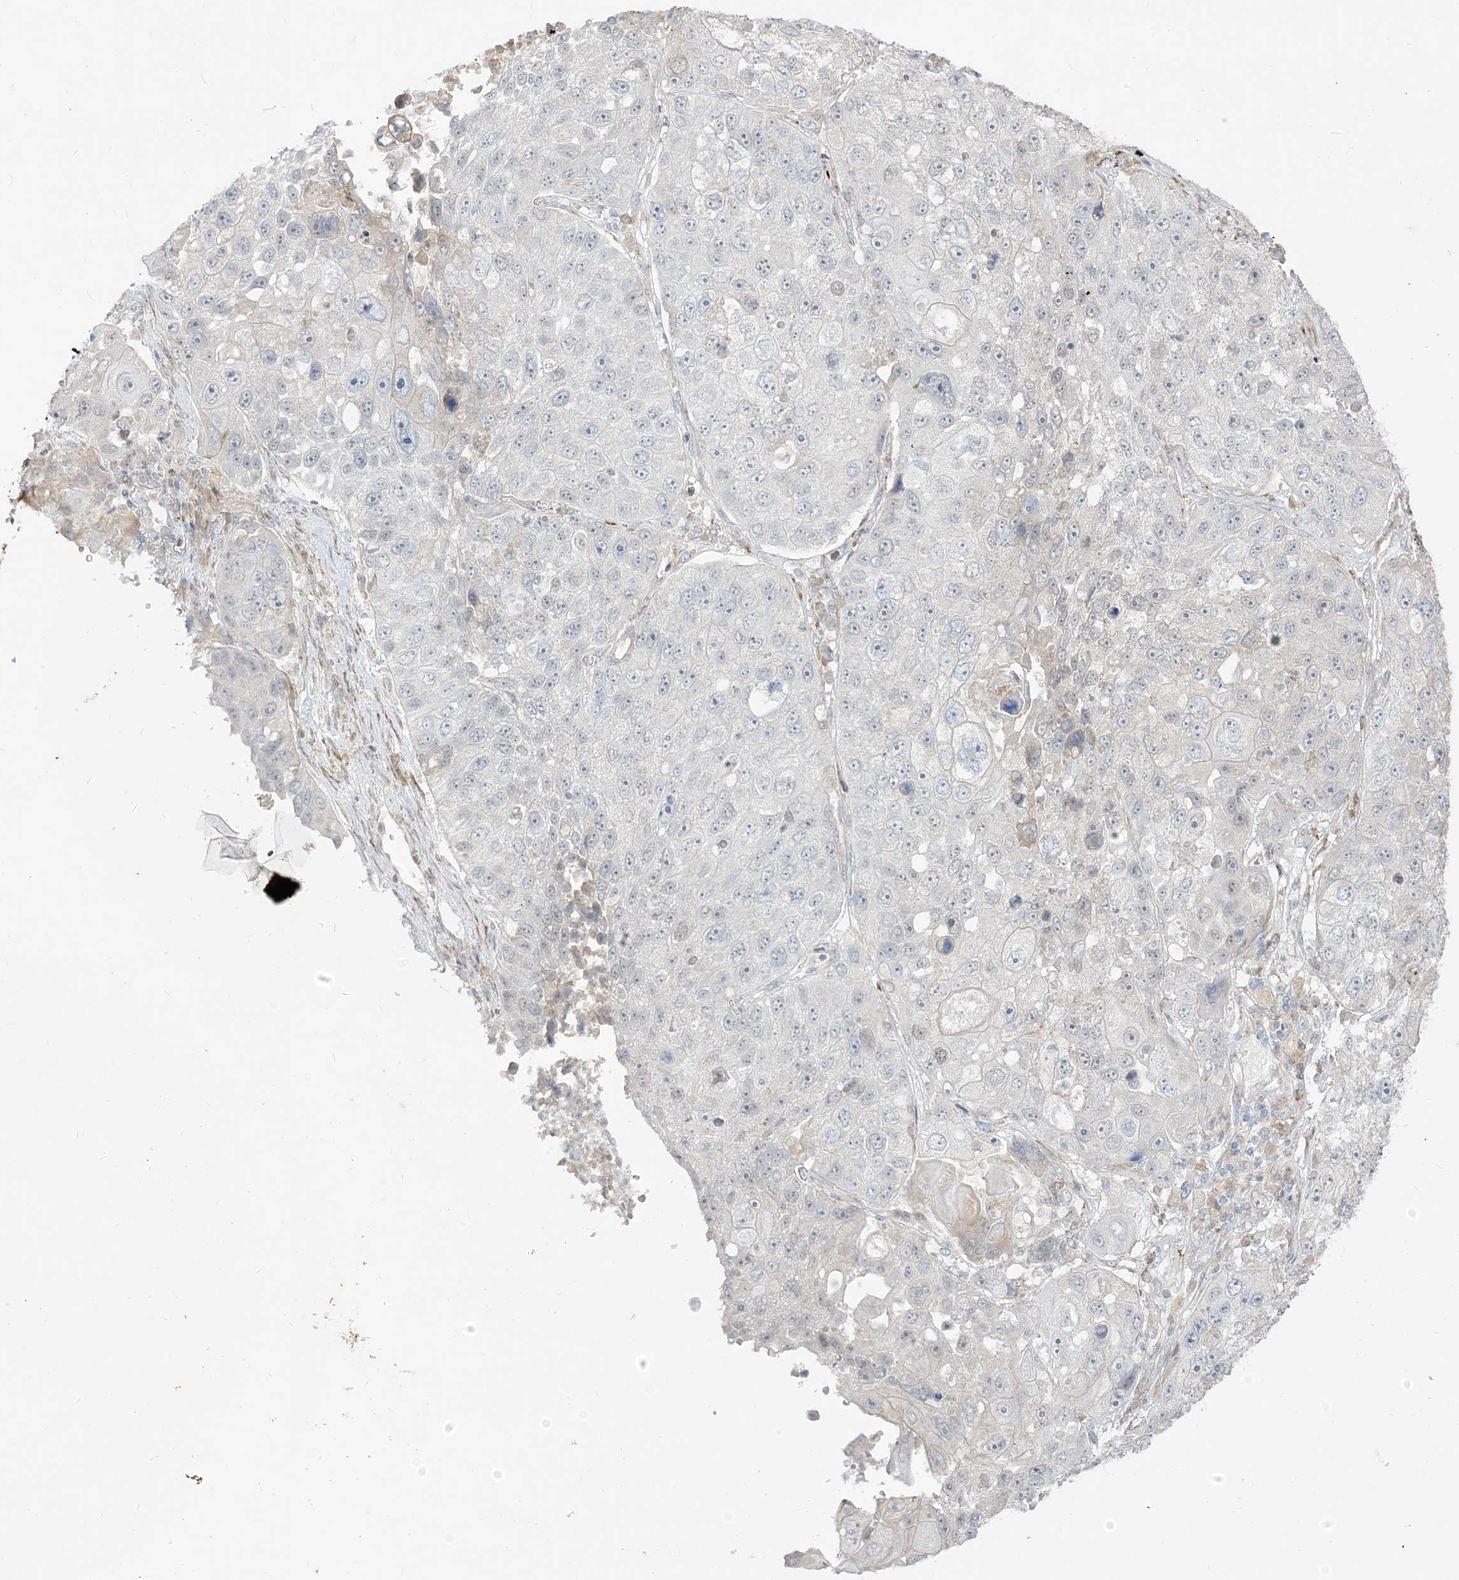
{"staining": {"intensity": "negative", "quantity": "none", "location": "none"}, "tissue": "lung cancer", "cell_type": "Tumor cells", "image_type": "cancer", "snomed": [{"axis": "morphology", "description": "Squamous cell carcinoma, NOS"}, {"axis": "topography", "description": "Lung"}], "caption": "A micrograph of human lung squamous cell carcinoma is negative for staining in tumor cells.", "gene": "LOXL3", "patient": {"sex": "male", "age": 61}}